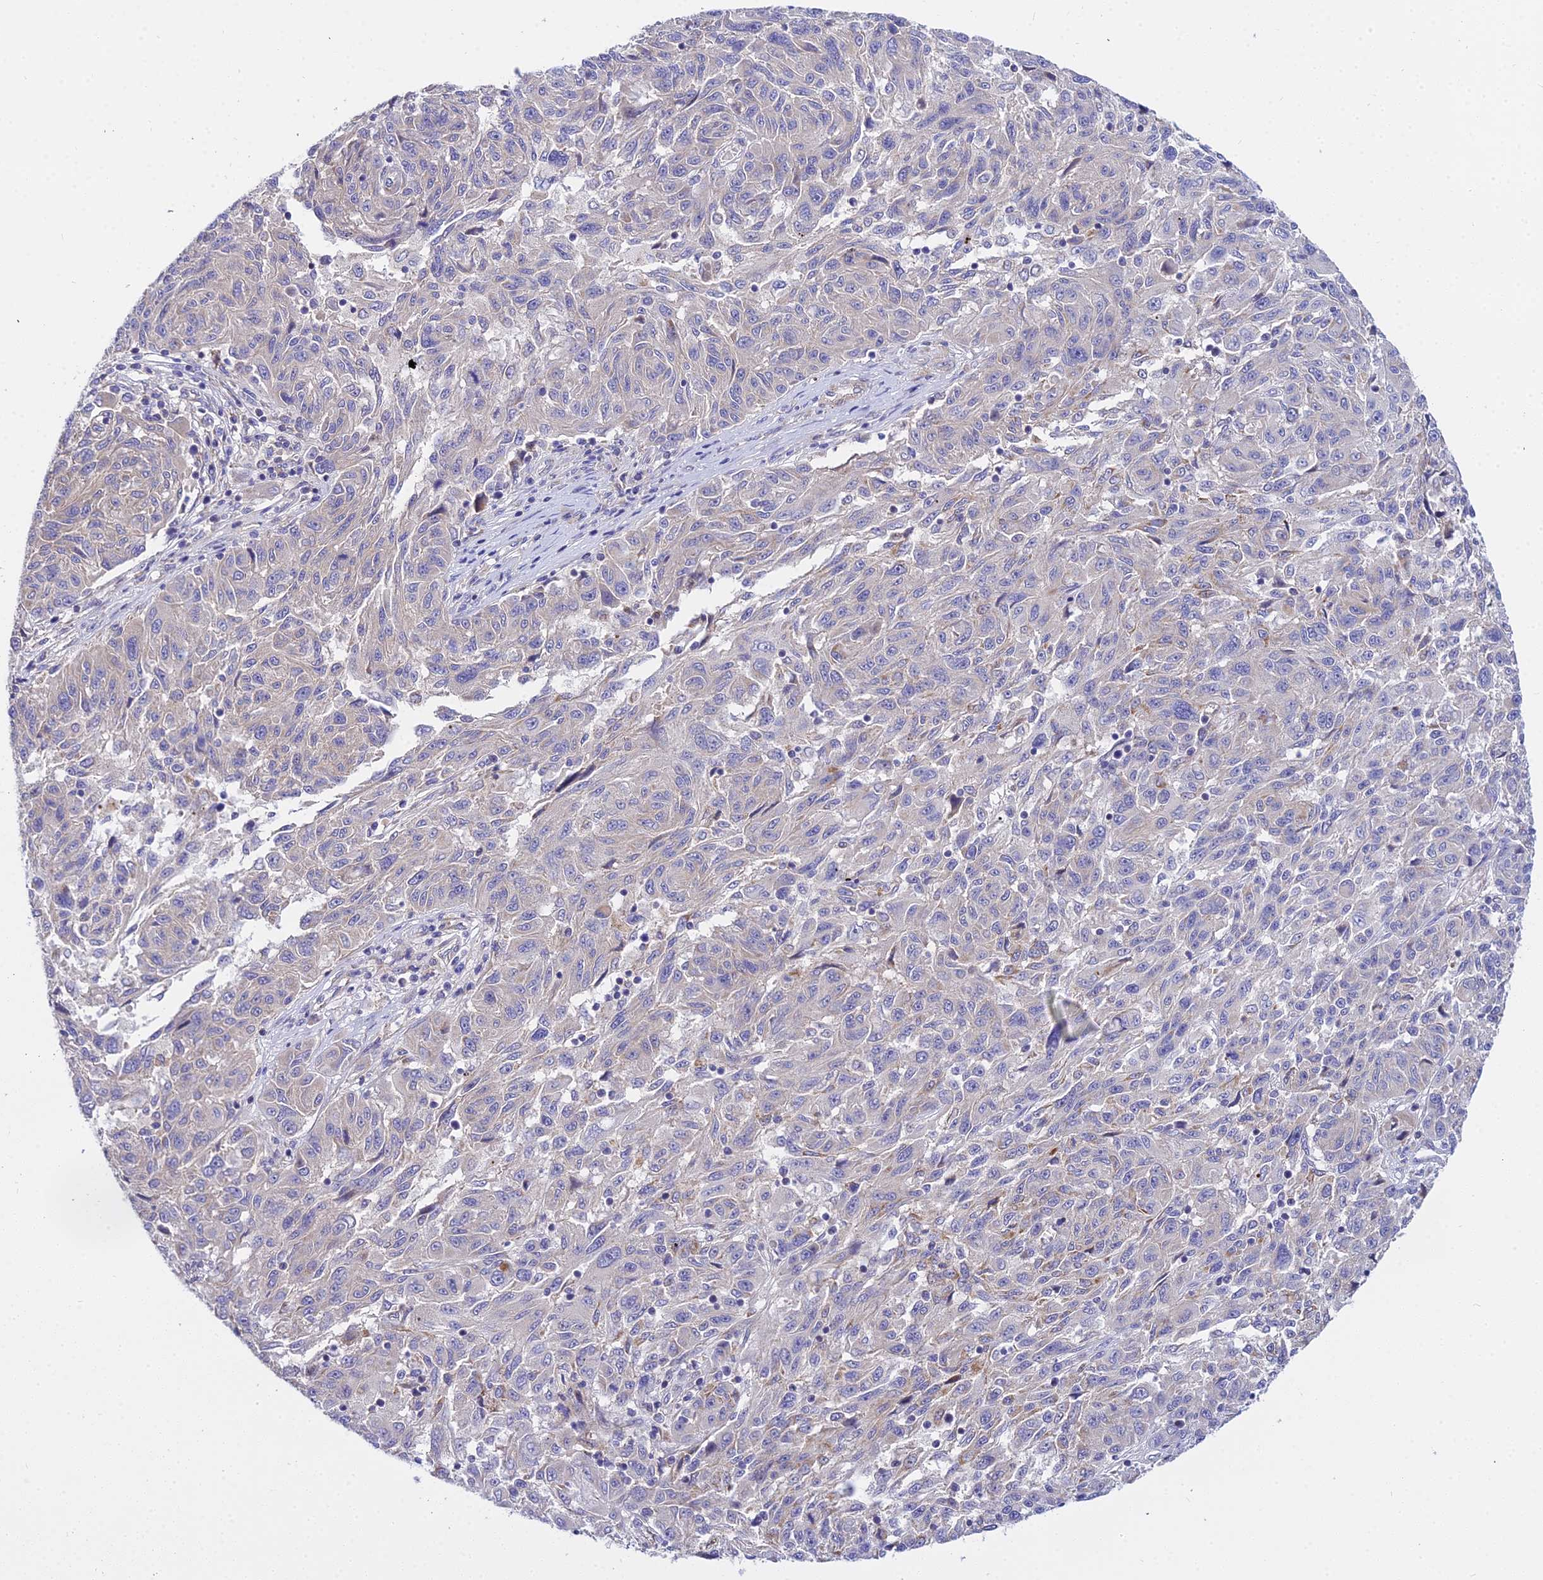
{"staining": {"intensity": "negative", "quantity": "none", "location": "none"}, "tissue": "melanoma", "cell_type": "Tumor cells", "image_type": "cancer", "snomed": [{"axis": "morphology", "description": "Malignant melanoma, NOS"}, {"axis": "topography", "description": "Skin"}], "caption": "The immunohistochemistry micrograph has no significant positivity in tumor cells of malignant melanoma tissue.", "gene": "ACOT2", "patient": {"sex": "male", "age": 53}}